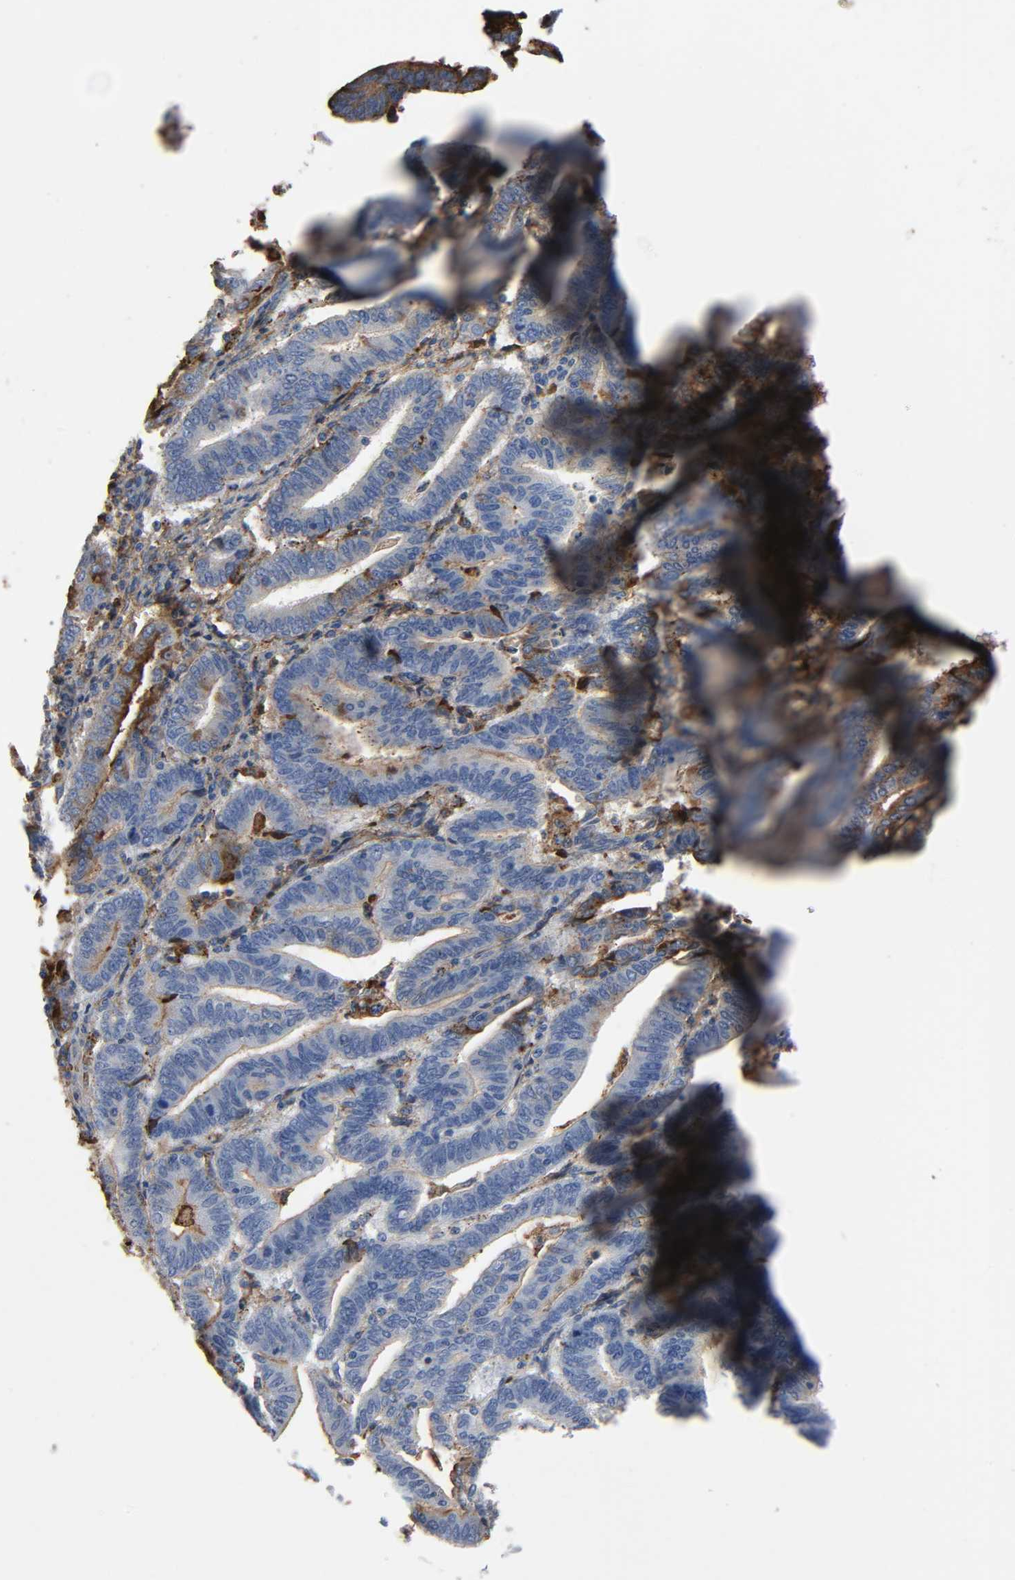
{"staining": {"intensity": "weak", "quantity": "25%-75%", "location": "cytoplasmic/membranous"}, "tissue": "endometrial cancer", "cell_type": "Tumor cells", "image_type": "cancer", "snomed": [{"axis": "morphology", "description": "Adenocarcinoma, NOS"}, {"axis": "topography", "description": "Uterus"}], "caption": "Tumor cells exhibit low levels of weak cytoplasmic/membranous staining in approximately 25%-75% of cells in endometrial cancer.", "gene": "C3", "patient": {"sex": "female", "age": 83}}